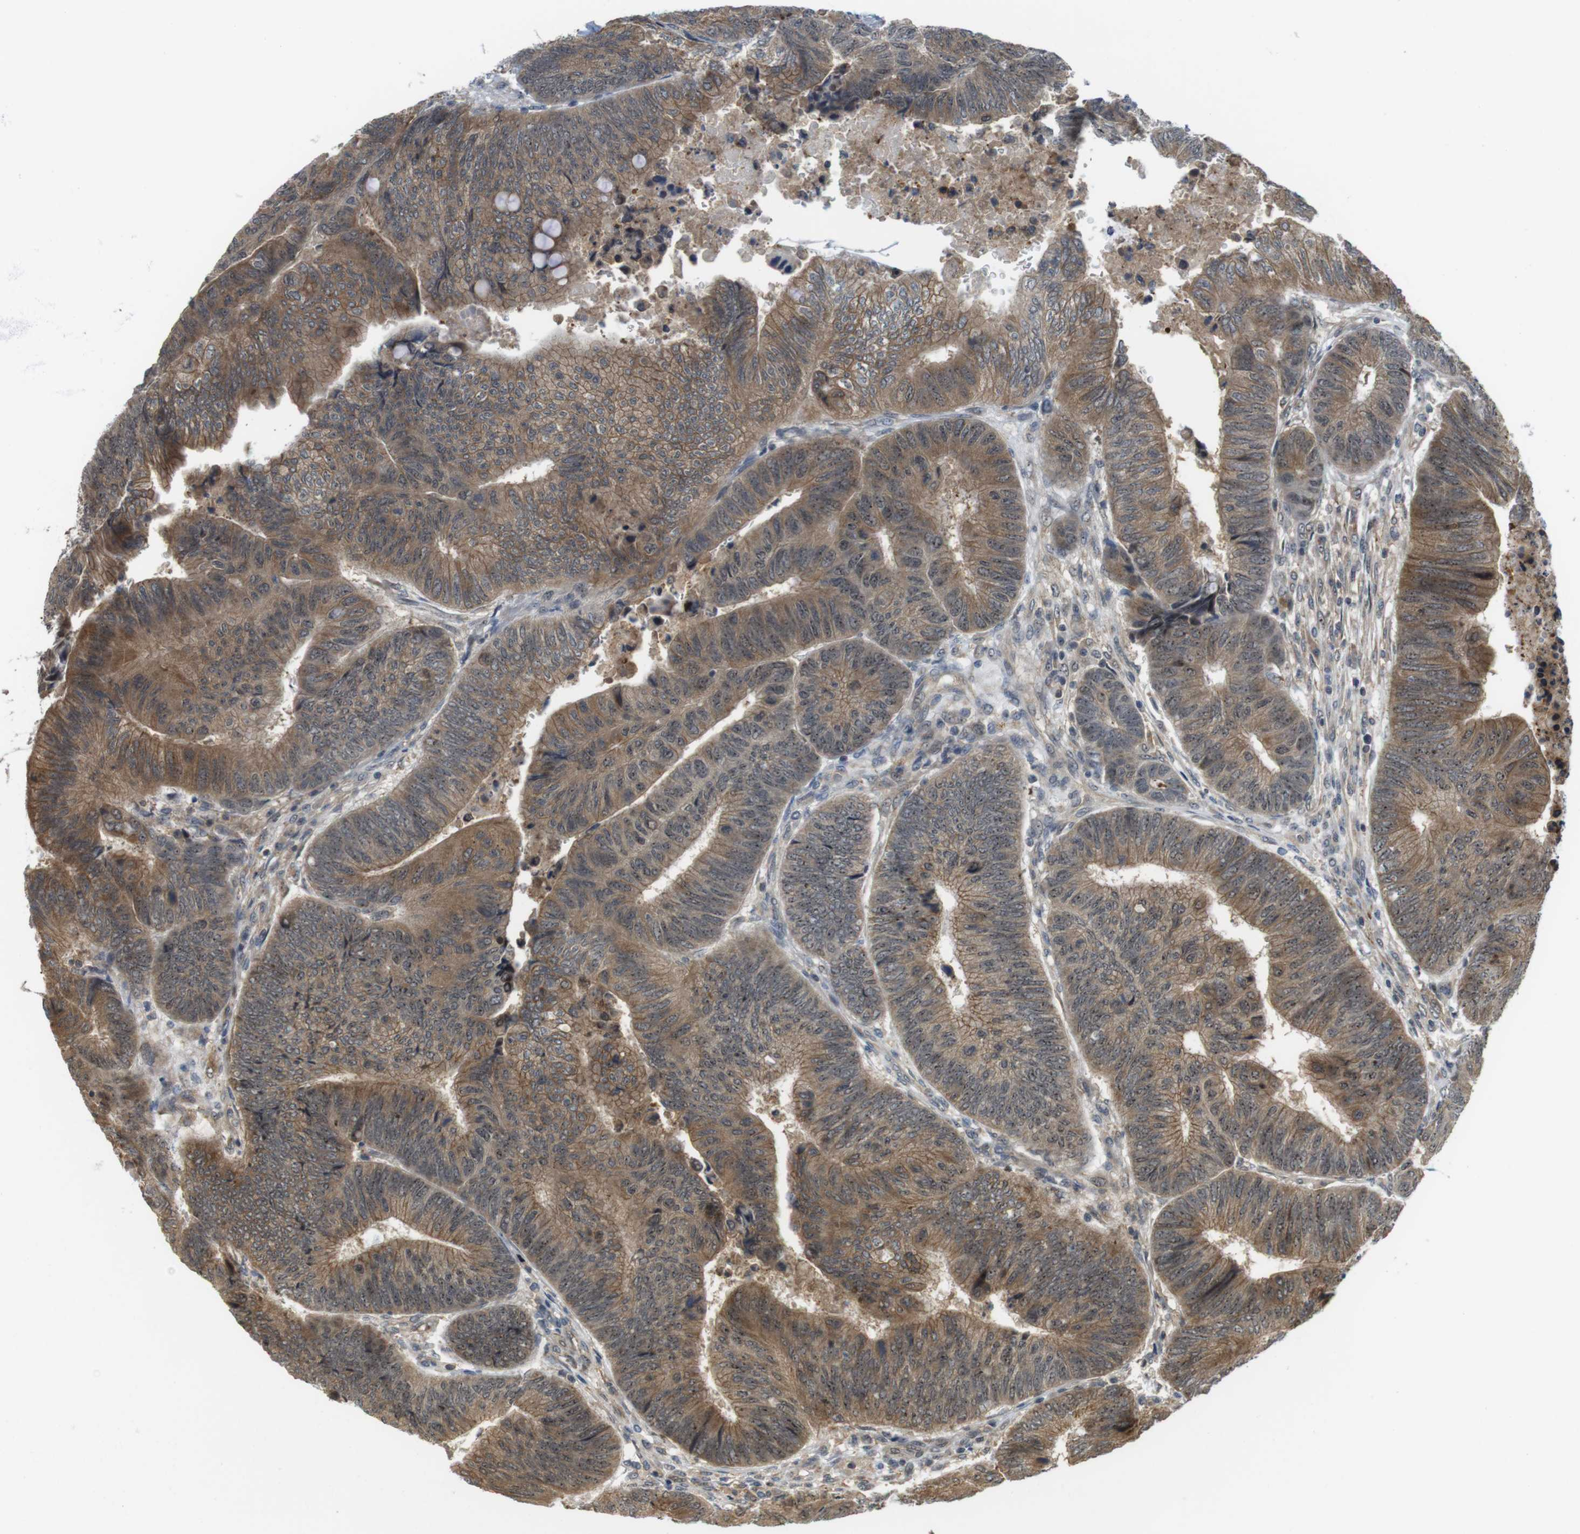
{"staining": {"intensity": "moderate", "quantity": ">75%", "location": "cytoplasmic/membranous"}, "tissue": "colorectal cancer", "cell_type": "Tumor cells", "image_type": "cancer", "snomed": [{"axis": "morphology", "description": "Normal tissue, NOS"}, {"axis": "morphology", "description": "Adenocarcinoma, NOS"}, {"axis": "topography", "description": "Rectum"}, {"axis": "topography", "description": "Peripheral nerve tissue"}], "caption": "Colorectal cancer stained with a brown dye displays moderate cytoplasmic/membranous positive staining in about >75% of tumor cells.", "gene": "CC2D1A", "patient": {"sex": "male", "age": 92}}